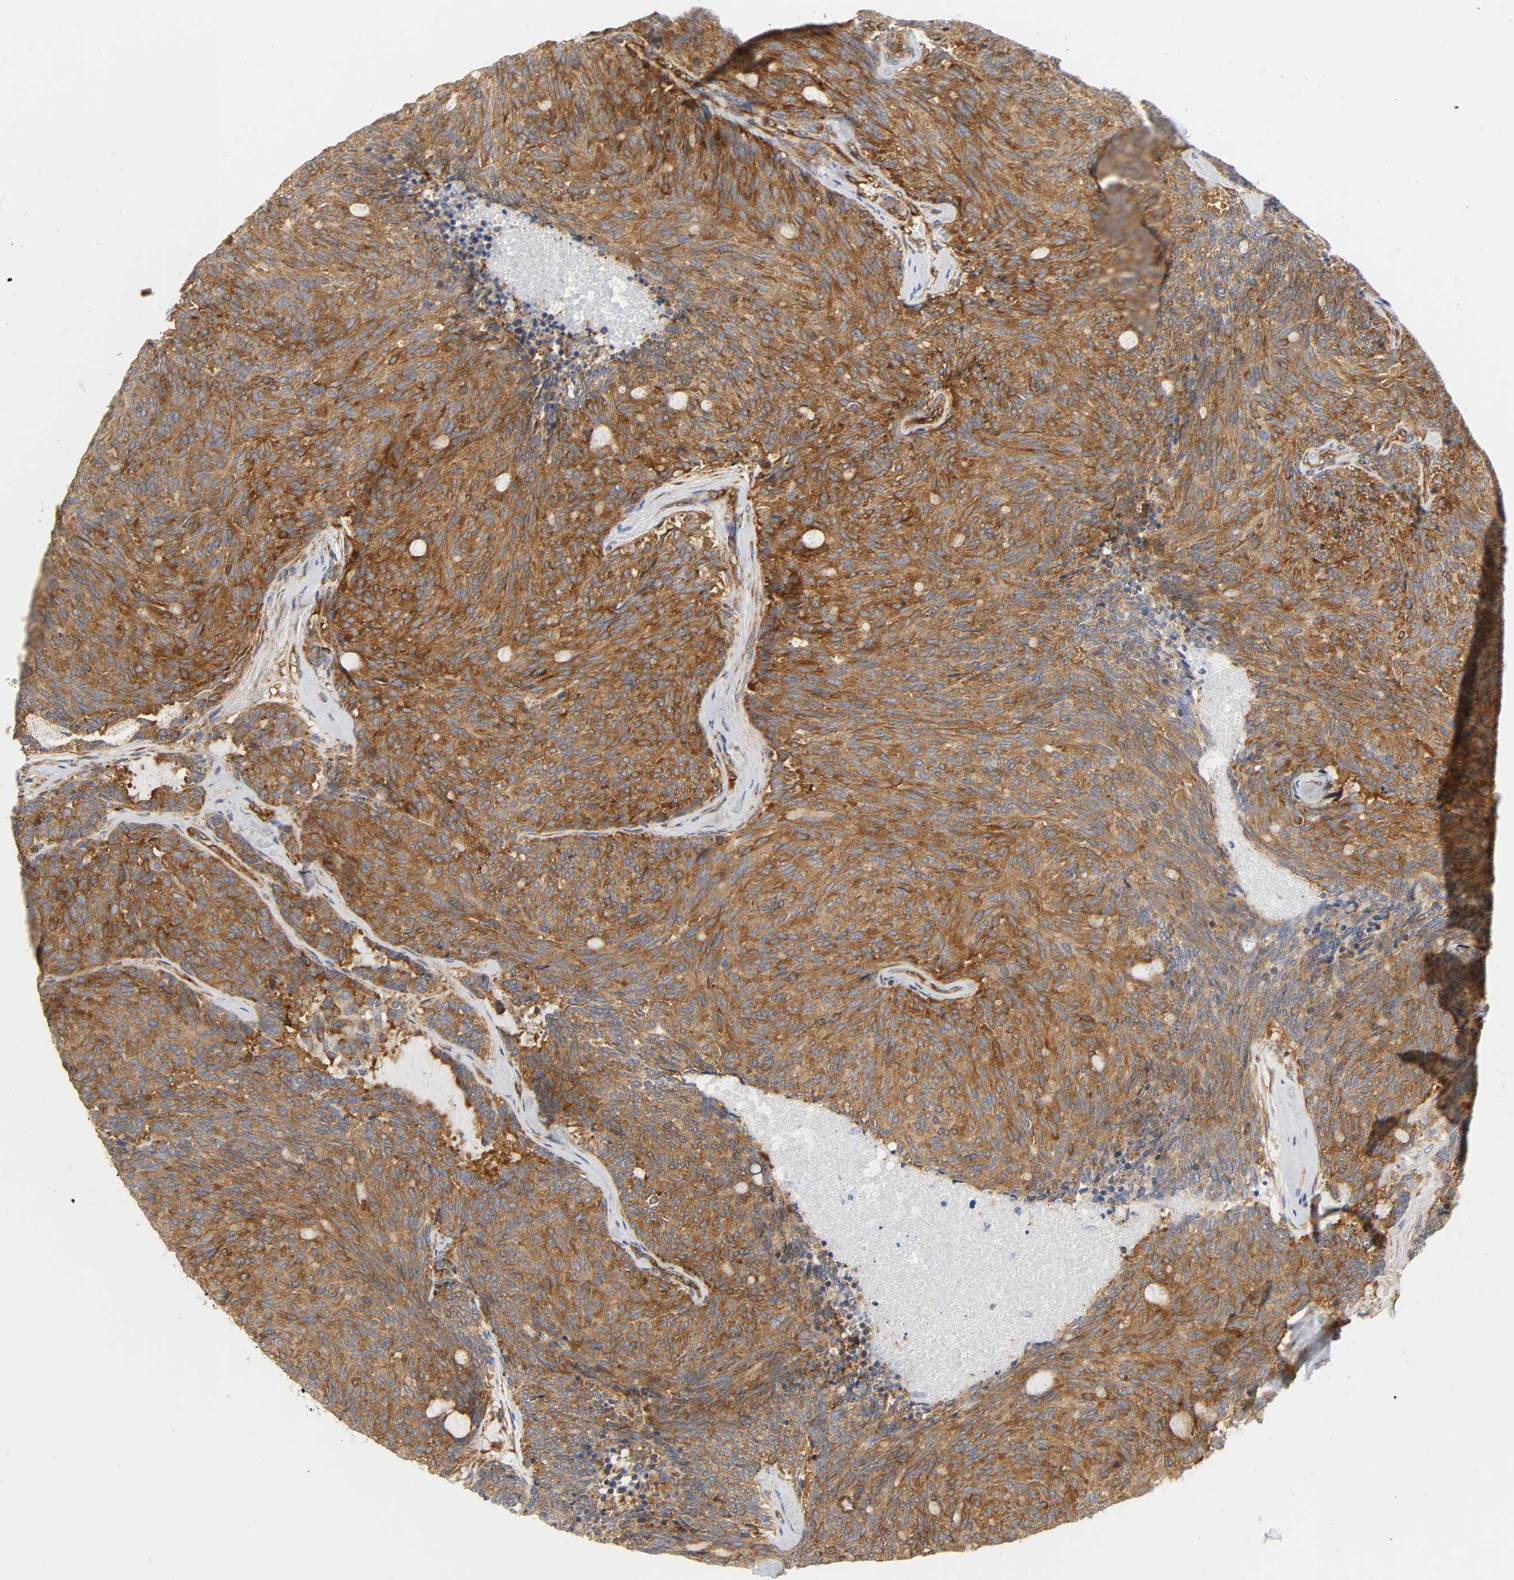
{"staining": {"intensity": "strong", "quantity": ">75%", "location": "cytoplasmic/membranous"}, "tissue": "carcinoid", "cell_type": "Tumor cells", "image_type": "cancer", "snomed": [{"axis": "morphology", "description": "Carcinoid, malignant, NOS"}, {"axis": "topography", "description": "Pancreas"}], "caption": "There is high levels of strong cytoplasmic/membranous expression in tumor cells of carcinoid (malignant), as demonstrated by immunohistochemical staining (brown color).", "gene": "DOCK1", "patient": {"sex": "female", "age": 54}}